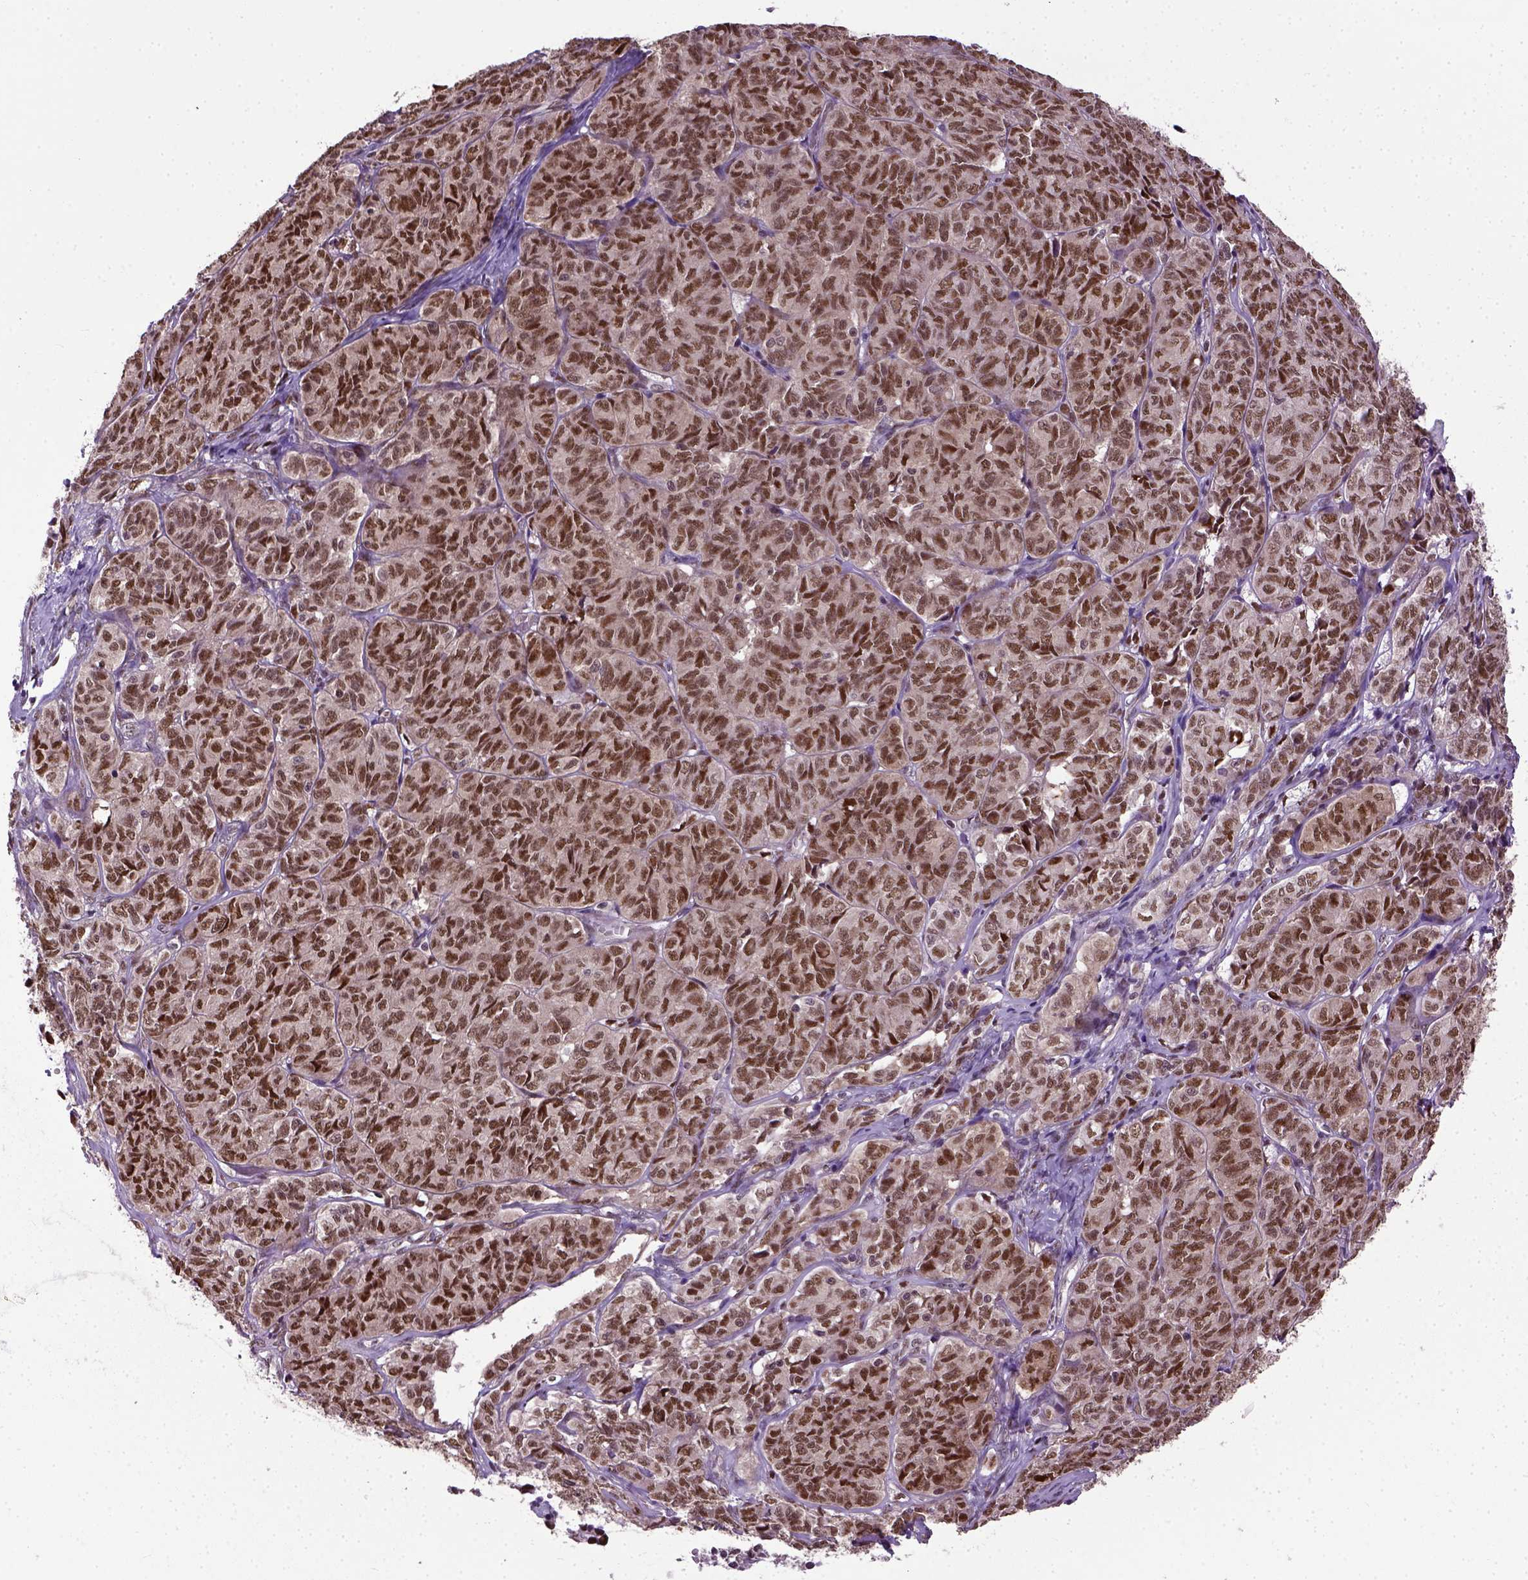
{"staining": {"intensity": "moderate", "quantity": ">75%", "location": "nuclear"}, "tissue": "ovarian cancer", "cell_type": "Tumor cells", "image_type": "cancer", "snomed": [{"axis": "morphology", "description": "Carcinoma, endometroid"}, {"axis": "topography", "description": "Ovary"}], "caption": "Human ovarian endometroid carcinoma stained for a protein (brown) displays moderate nuclear positive staining in approximately >75% of tumor cells.", "gene": "UBA3", "patient": {"sex": "female", "age": 80}}